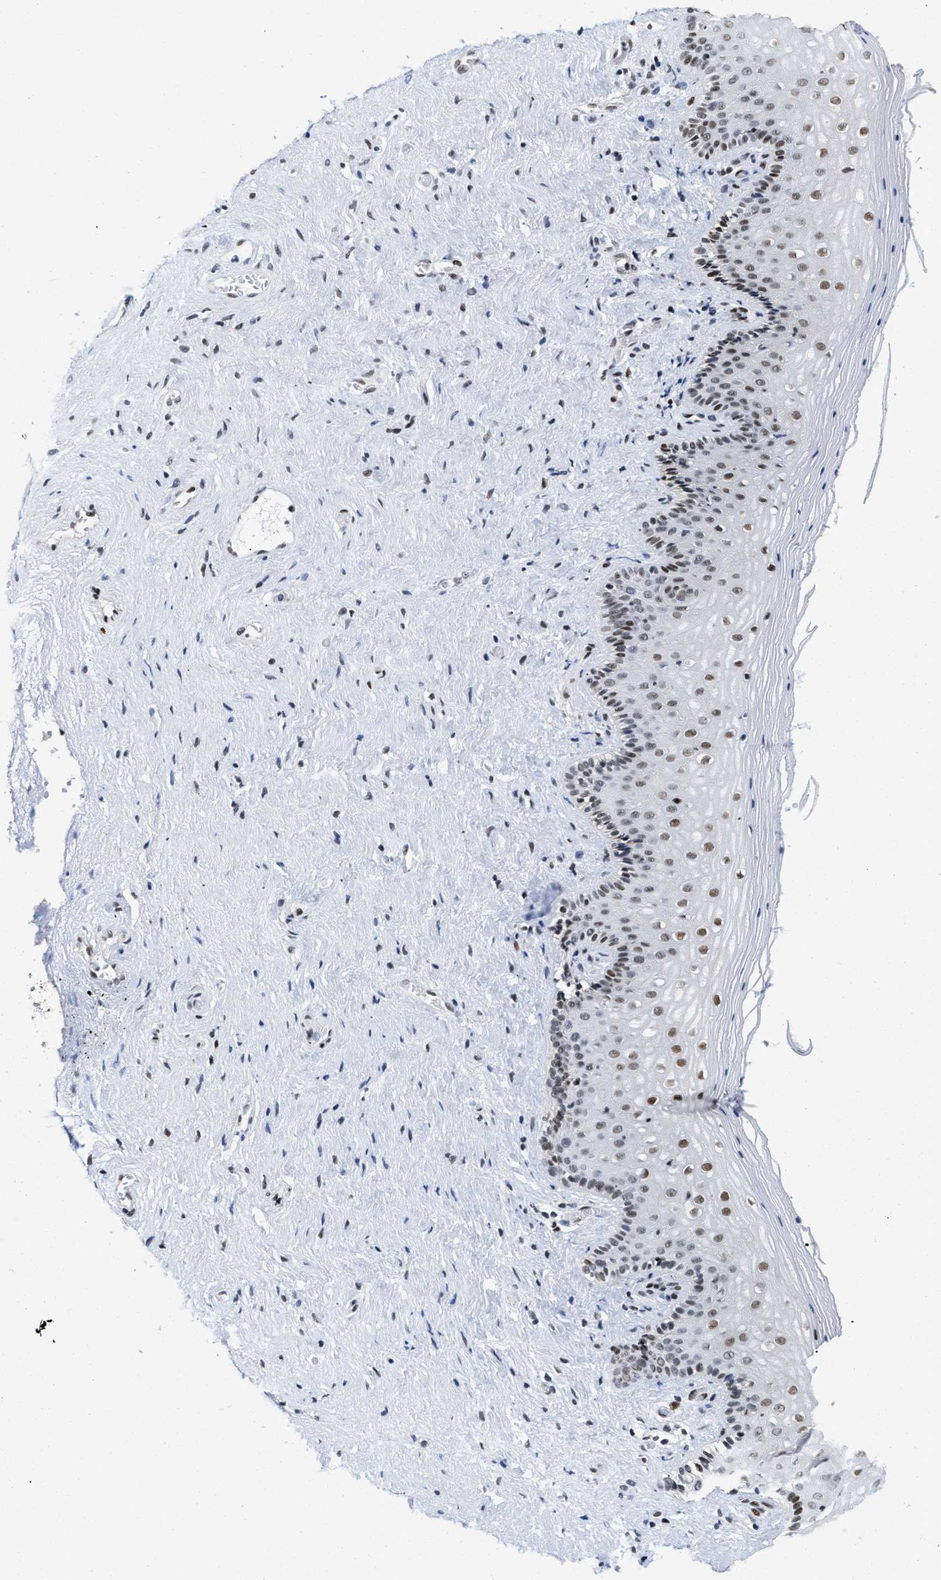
{"staining": {"intensity": "strong", "quantity": ">75%", "location": "nuclear"}, "tissue": "vagina", "cell_type": "Squamous epithelial cells", "image_type": "normal", "snomed": [{"axis": "morphology", "description": "Normal tissue, NOS"}, {"axis": "topography", "description": "Vagina"}], "caption": "Immunohistochemistry (IHC) histopathology image of normal vagina stained for a protein (brown), which displays high levels of strong nuclear staining in approximately >75% of squamous epithelial cells.", "gene": "CREB1", "patient": {"sex": "female", "age": 44}}